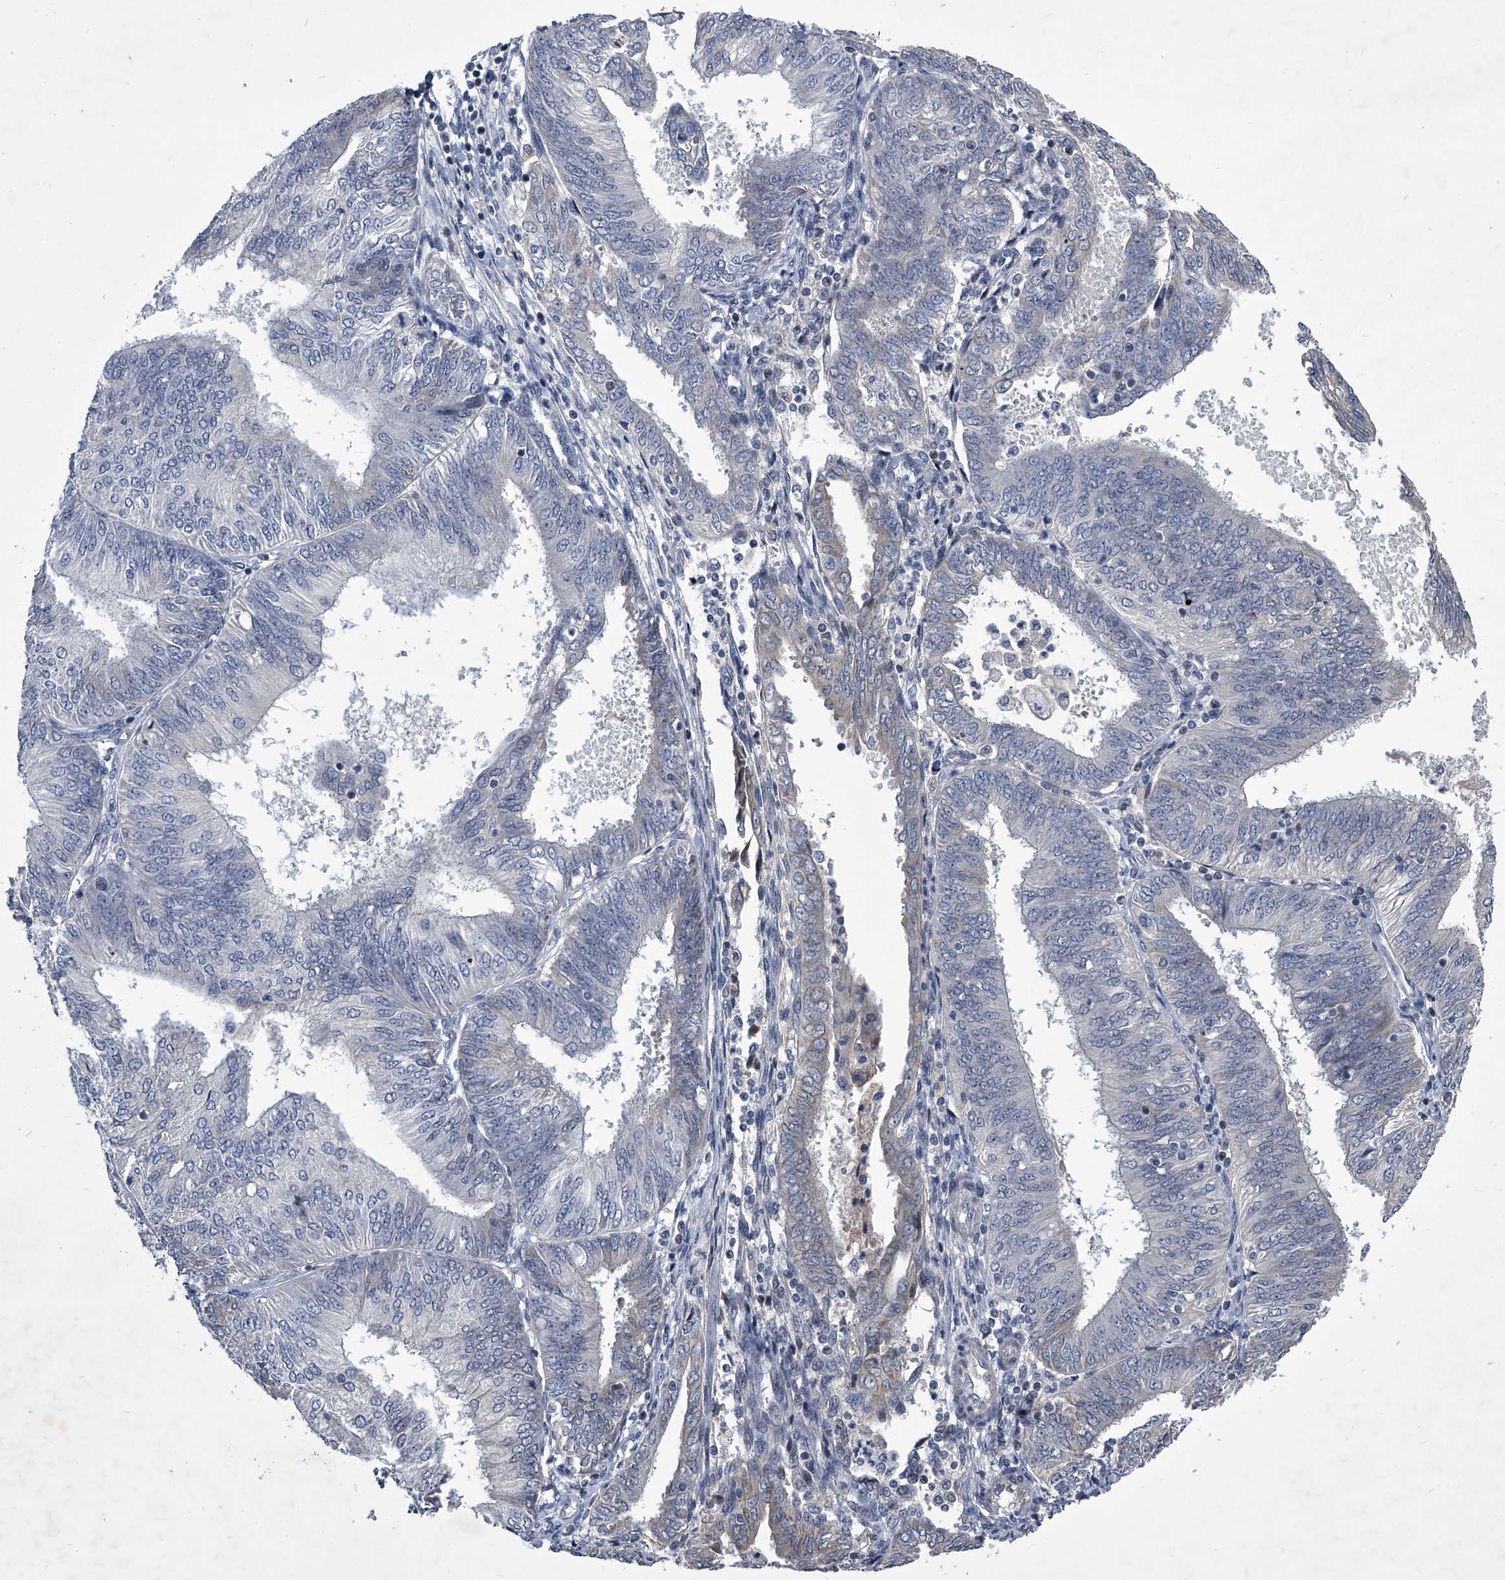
{"staining": {"intensity": "negative", "quantity": "none", "location": "none"}, "tissue": "endometrial cancer", "cell_type": "Tumor cells", "image_type": "cancer", "snomed": [{"axis": "morphology", "description": "Adenocarcinoma, NOS"}, {"axis": "topography", "description": "Endometrium"}], "caption": "This is an immunohistochemistry micrograph of human endometrial cancer (adenocarcinoma). There is no staining in tumor cells.", "gene": "ZNF76", "patient": {"sex": "female", "age": 58}}